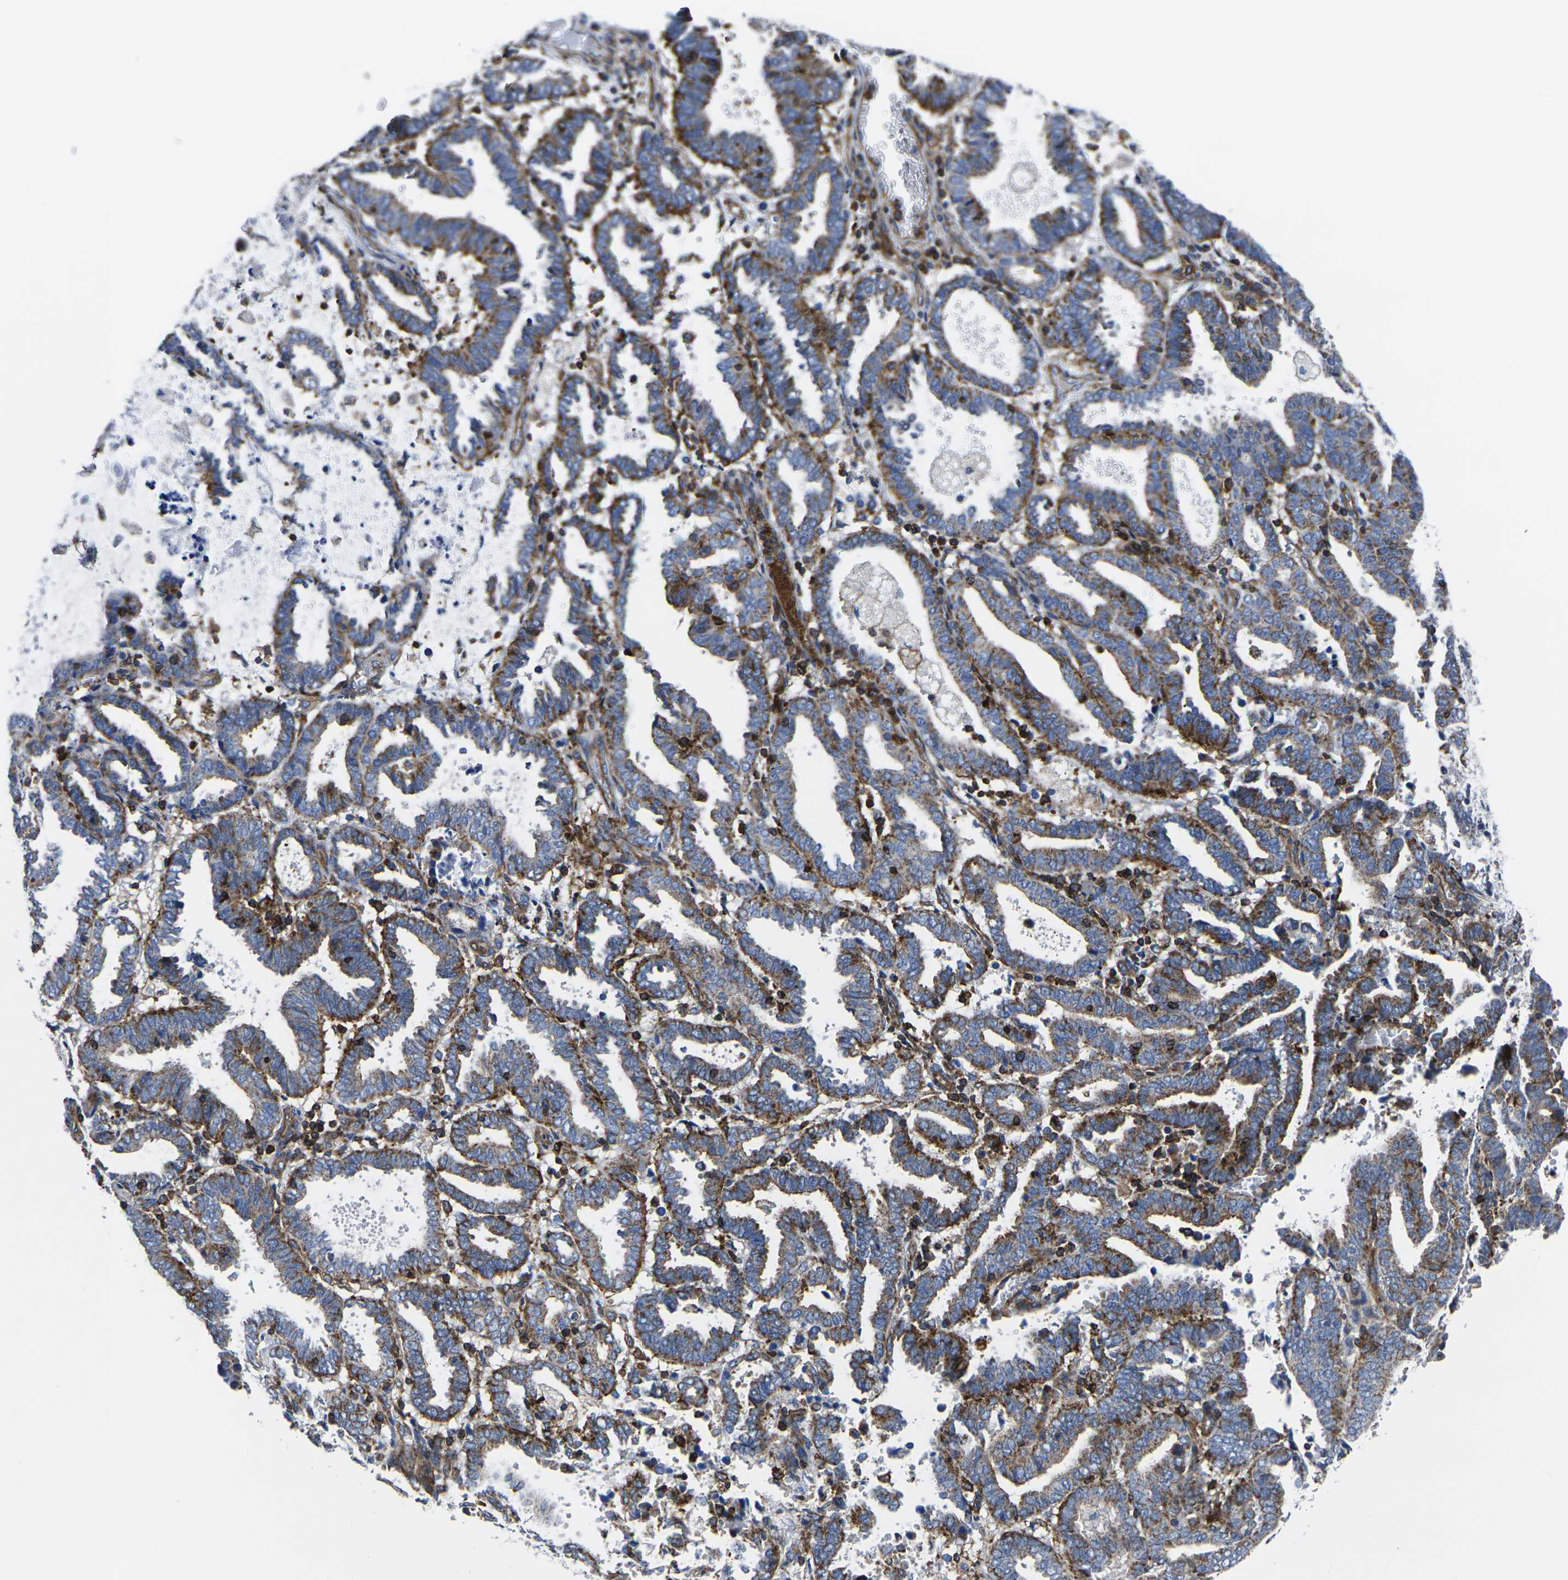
{"staining": {"intensity": "moderate", "quantity": ">75%", "location": "cytoplasmic/membranous"}, "tissue": "endometrial cancer", "cell_type": "Tumor cells", "image_type": "cancer", "snomed": [{"axis": "morphology", "description": "Adenocarcinoma, NOS"}, {"axis": "topography", "description": "Uterus"}], "caption": "A medium amount of moderate cytoplasmic/membranous staining is identified in approximately >75% of tumor cells in endometrial cancer tissue.", "gene": "GPR4", "patient": {"sex": "female", "age": 83}}